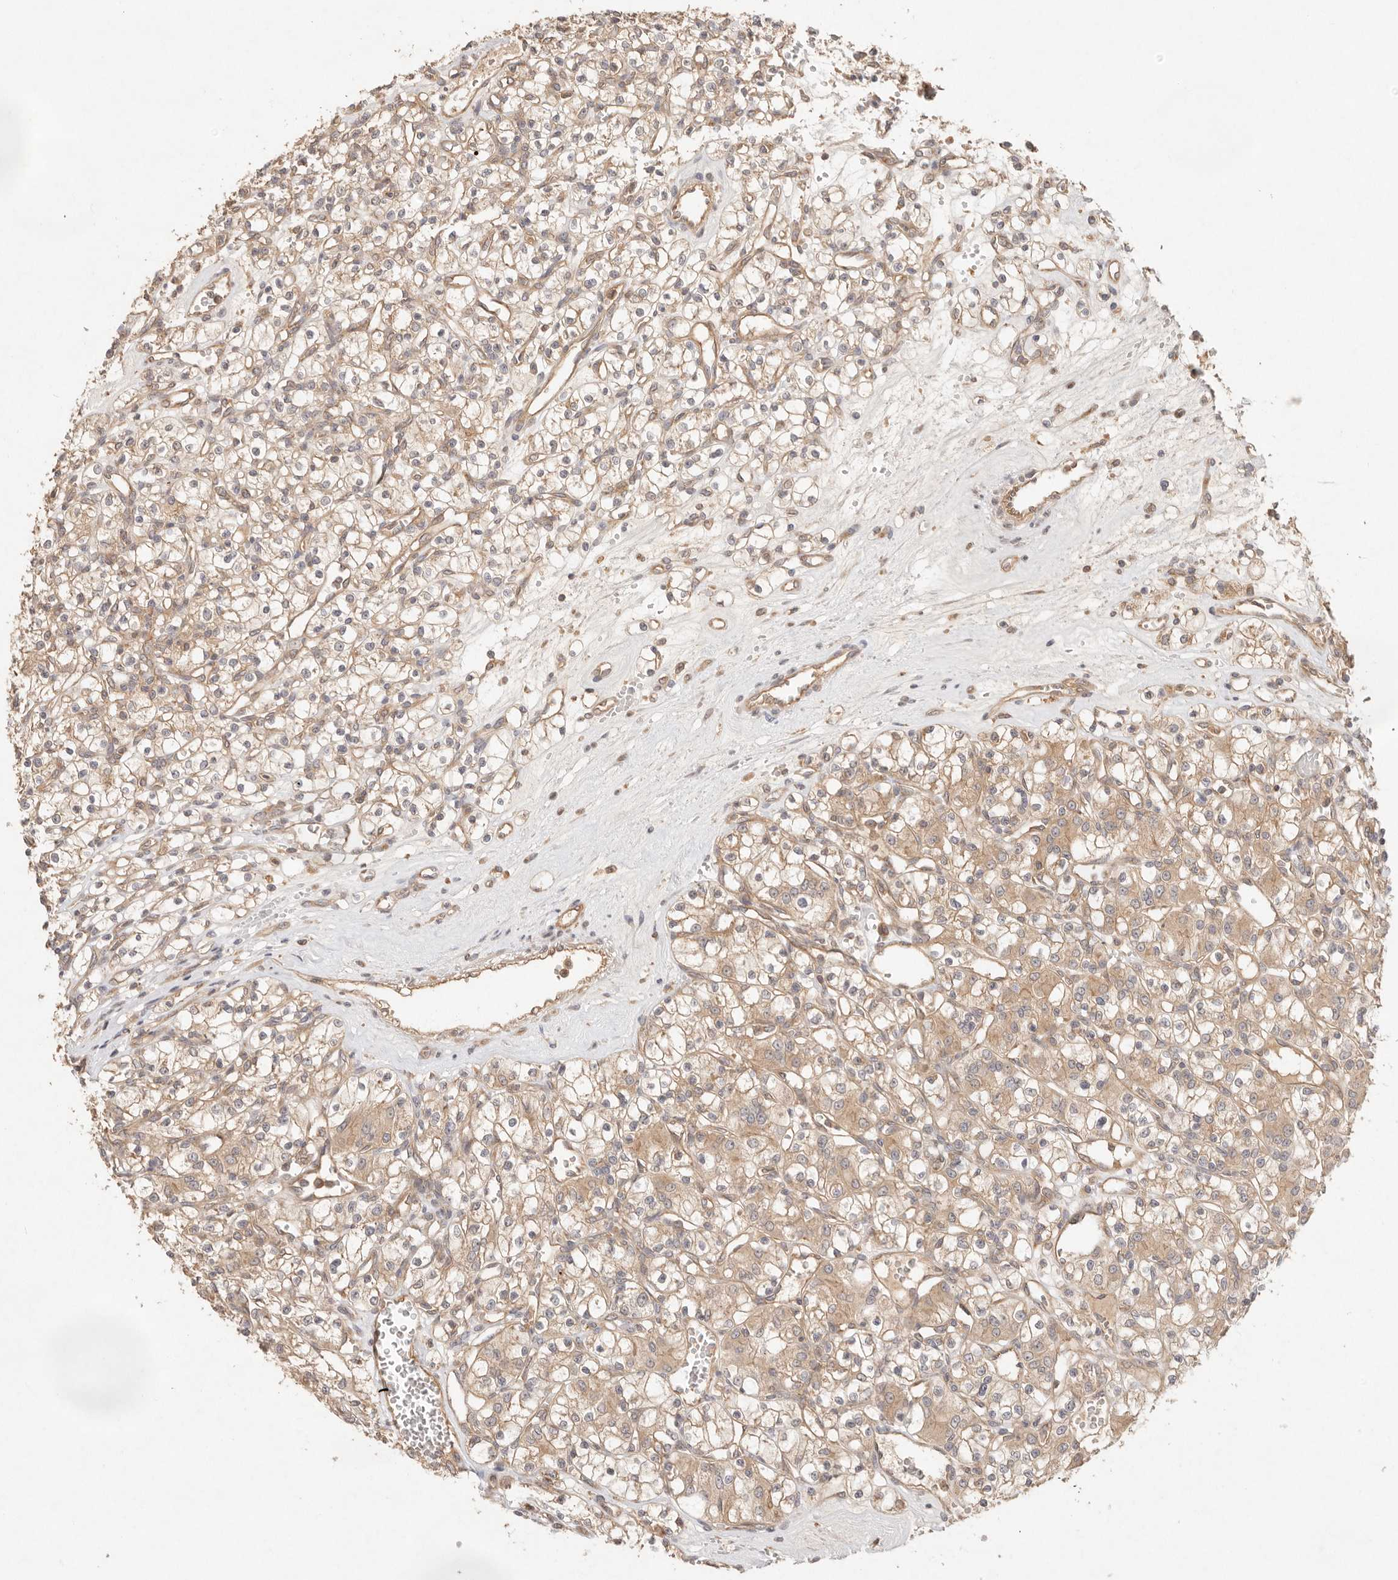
{"staining": {"intensity": "weak", "quantity": ">75%", "location": "cytoplasmic/membranous"}, "tissue": "renal cancer", "cell_type": "Tumor cells", "image_type": "cancer", "snomed": [{"axis": "morphology", "description": "Adenocarcinoma, NOS"}, {"axis": "topography", "description": "Kidney"}], "caption": "Adenocarcinoma (renal) stained for a protein shows weak cytoplasmic/membranous positivity in tumor cells.", "gene": "HECTD3", "patient": {"sex": "female", "age": 59}}